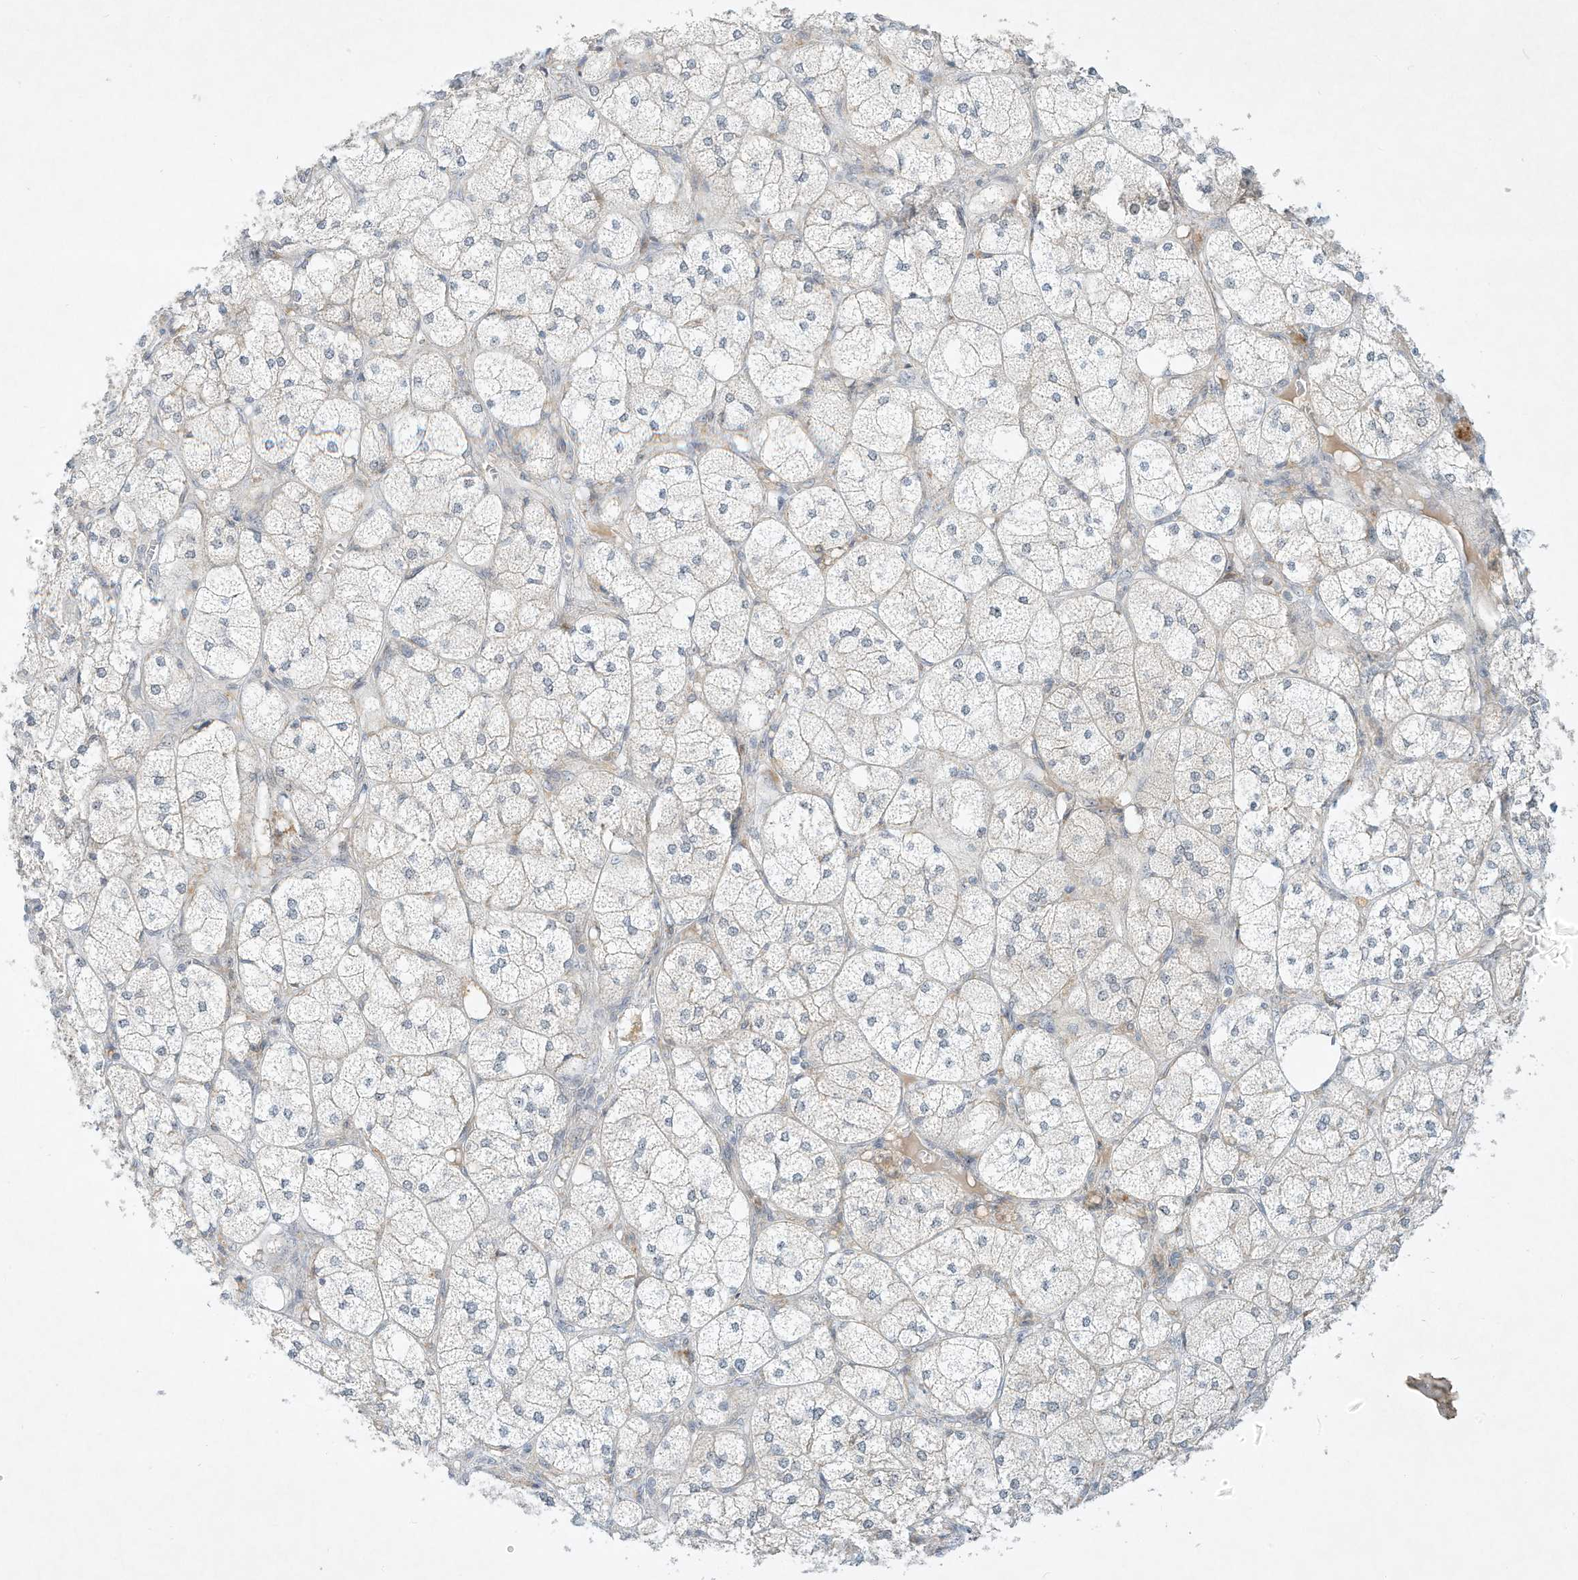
{"staining": {"intensity": "weak", "quantity": "<25%", "location": "cytoplasmic/membranous,nuclear"}, "tissue": "adrenal gland", "cell_type": "Glandular cells", "image_type": "normal", "snomed": [{"axis": "morphology", "description": "Normal tissue, NOS"}, {"axis": "topography", "description": "Adrenal gland"}], "caption": "Adrenal gland stained for a protein using IHC shows no positivity glandular cells.", "gene": "PAK6", "patient": {"sex": "female", "age": 61}}